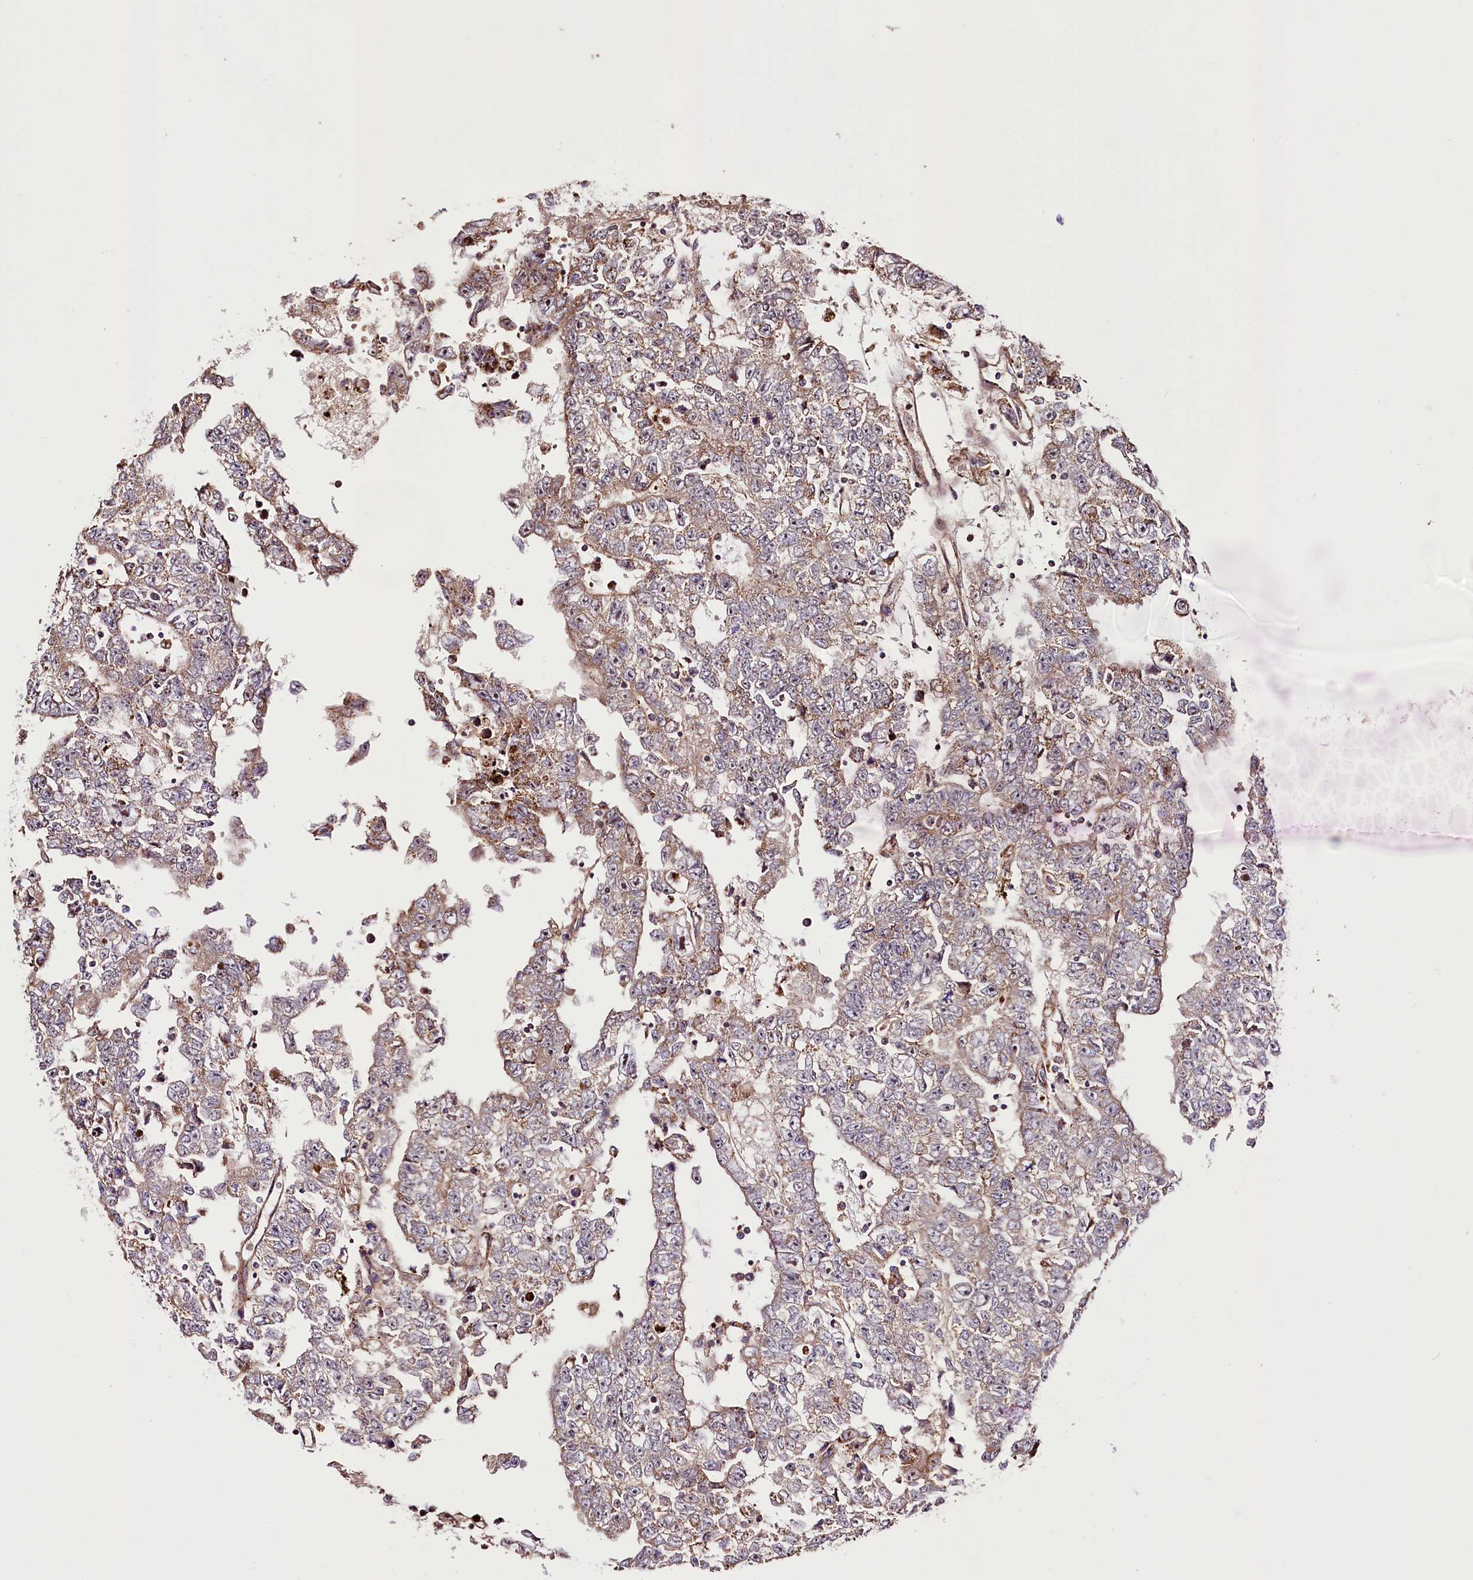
{"staining": {"intensity": "moderate", "quantity": "25%-75%", "location": "cytoplasmic/membranous"}, "tissue": "testis cancer", "cell_type": "Tumor cells", "image_type": "cancer", "snomed": [{"axis": "morphology", "description": "Carcinoma, Embryonal, NOS"}, {"axis": "topography", "description": "Testis"}], "caption": "A high-resolution micrograph shows IHC staining of embryonal carcinoma (testis), which demonstrates moderate cytoplasmic/membranous staining in about 25%-75% of tumor cells. (DAB (3,3'-diaminobenzidine) = brown stain, brightfield microscopy at high magnification).", "gene": "ST7", "patient": {"sex": "male", "age": 25}}